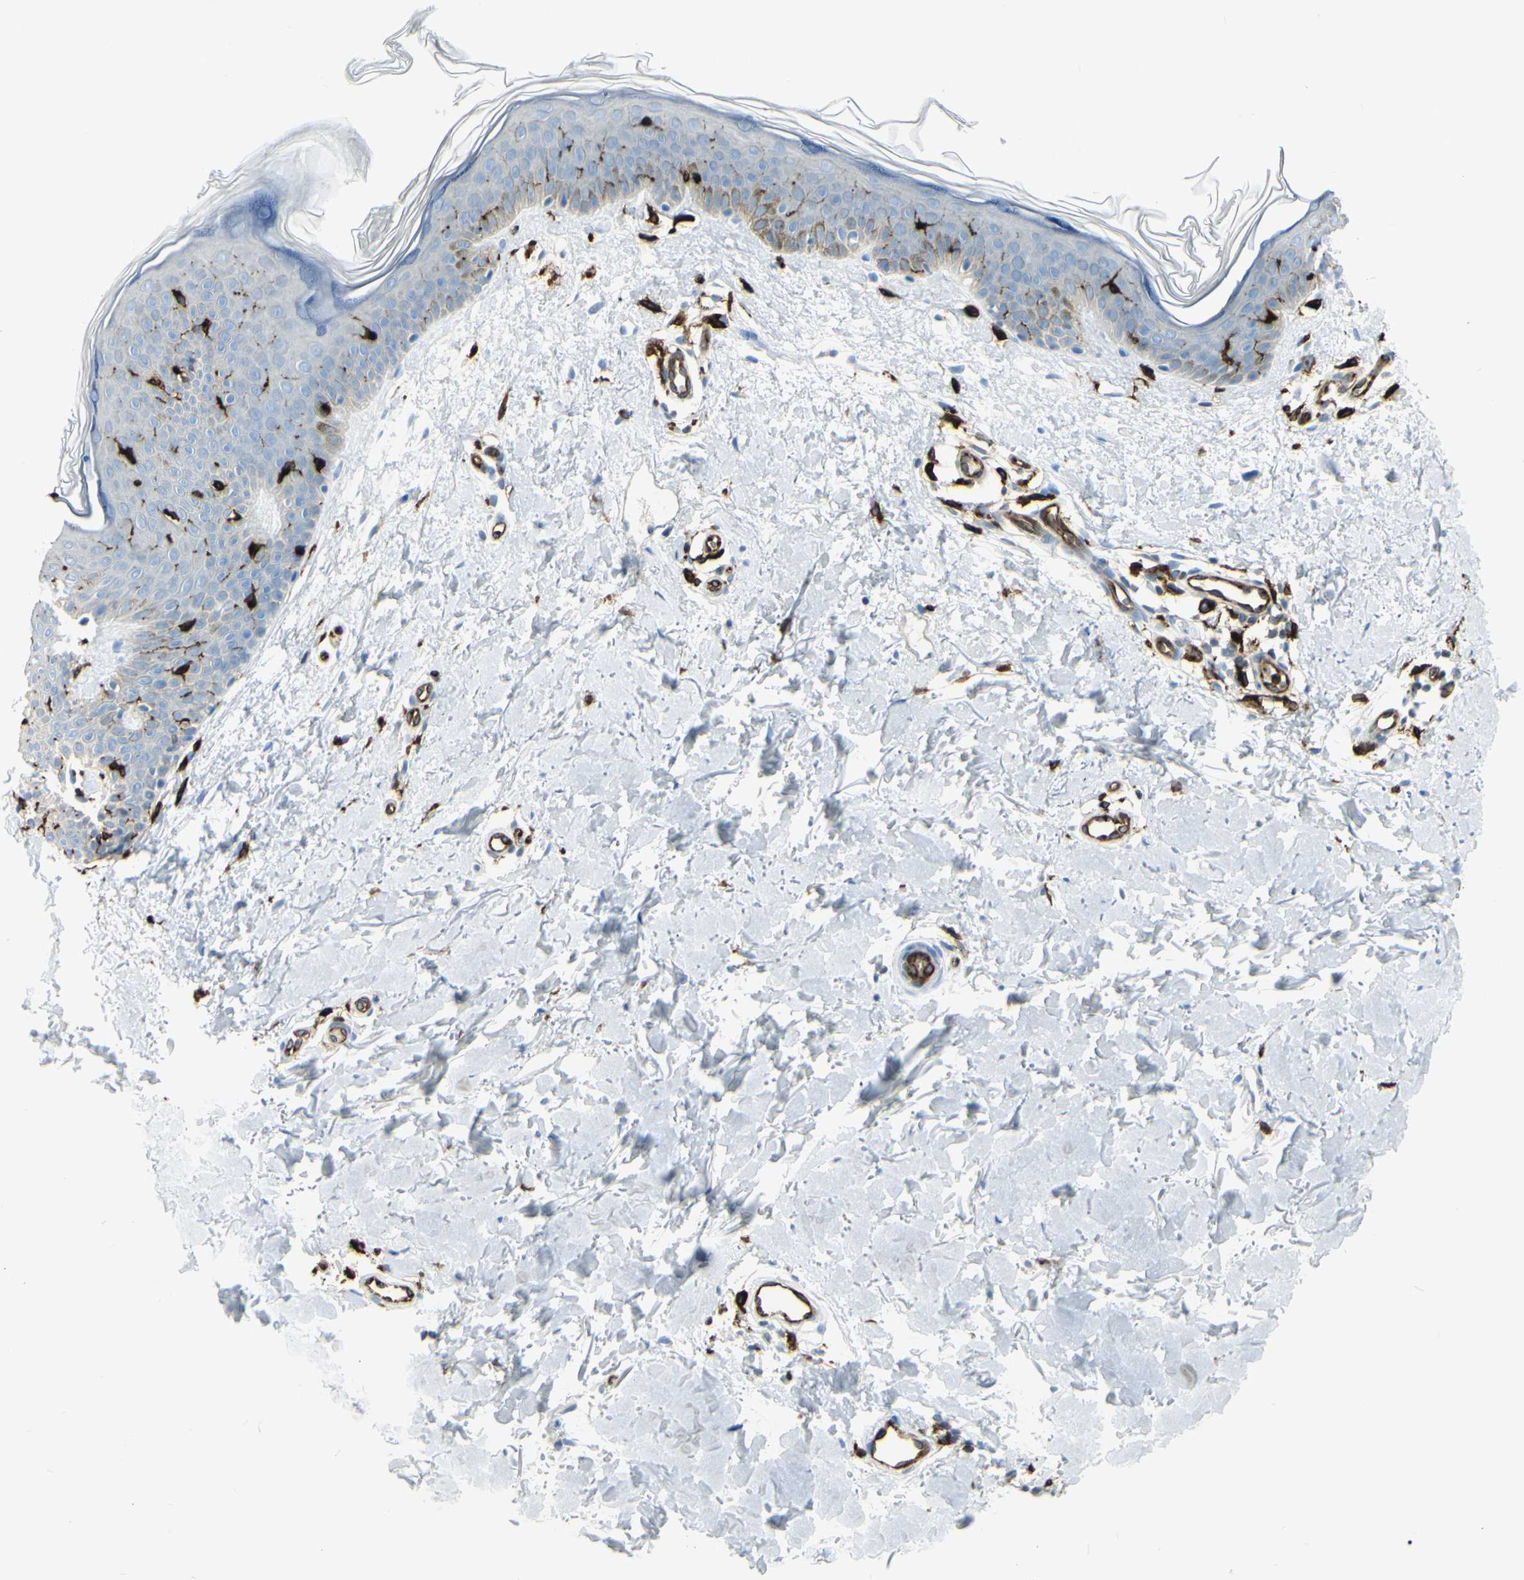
{"staining": {"intensity": "strong", "quantity": "25%-75%", "location": "cytoplasmic/membranous"}, "tissue": "skin", "cell_type": "Fibroblasts", "image_type": "normal", "snomed": [{"axis": "morphology", "description": "Normal tissue, NOS"}, {"axis": "topography", "description": "Skin"}], "caption": "Immunohistochemical staining of benign human skin displays high levels of strong cytoplasmic/membranous expression in approximately 25%-75% of fibroblasts. (DAB = brown stain, brightfield microscopy at high magnification).", "gene": "CD74", "patient": {"sex": "female", "age": 56}}